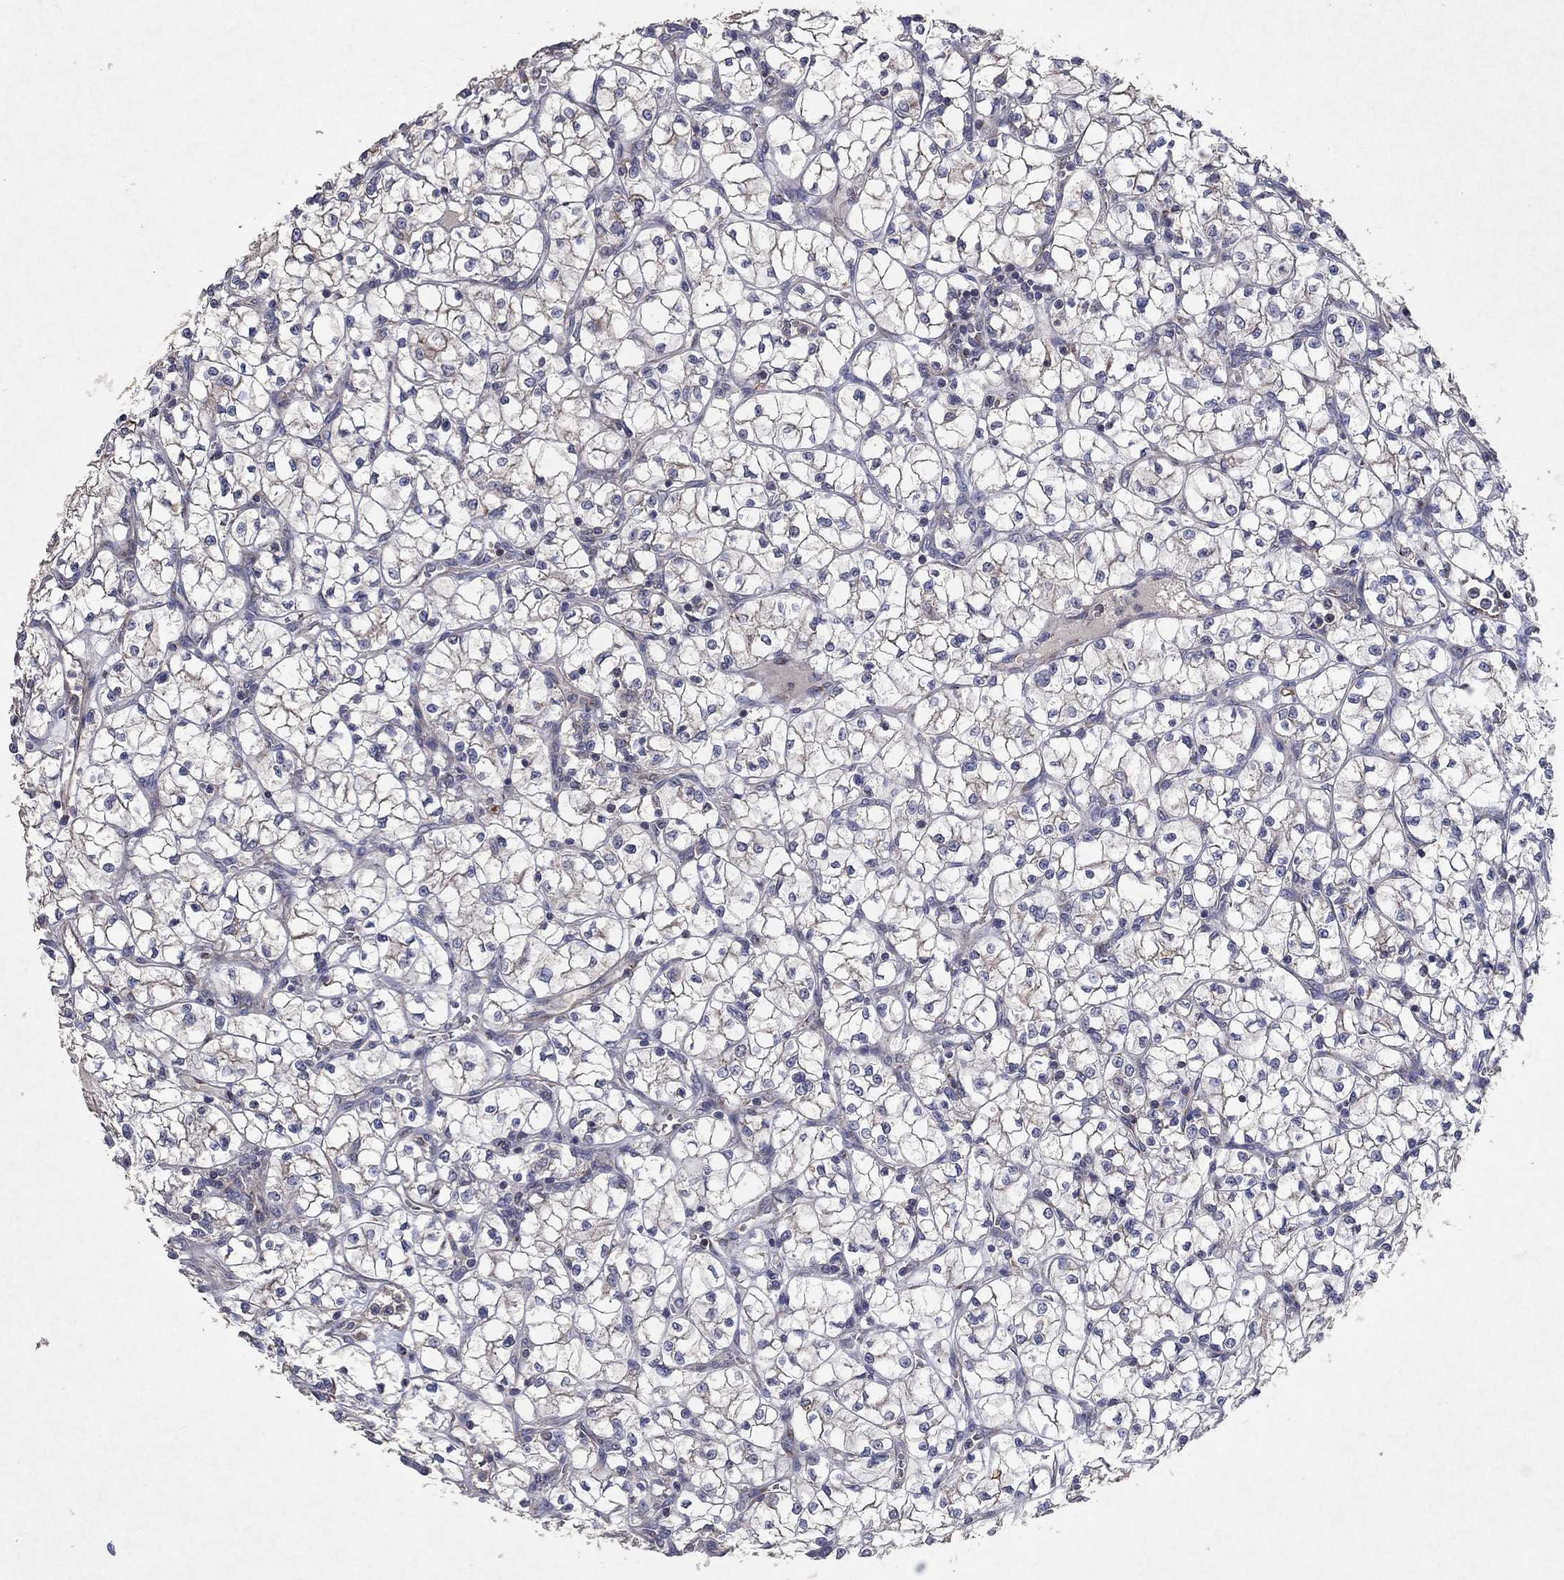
{"staining": {"intensity": "negative", "quantity": "none", "location": "none"}, "tissue": "renal cancer", "cell_type": "Tumor cells", "image_type": "cancer", "snomed": [{"axis": "morphology", "description": "Adenocarcinoma, NOS"}, {"axis": "topography", "description": "Kidney"}], "caption": "This is a photomicrograph of IHC staining of renal cancer, which shows no expression in tumor cells.", "gene": "FRG1", "patient": {"sex": "female", "age": 64}}